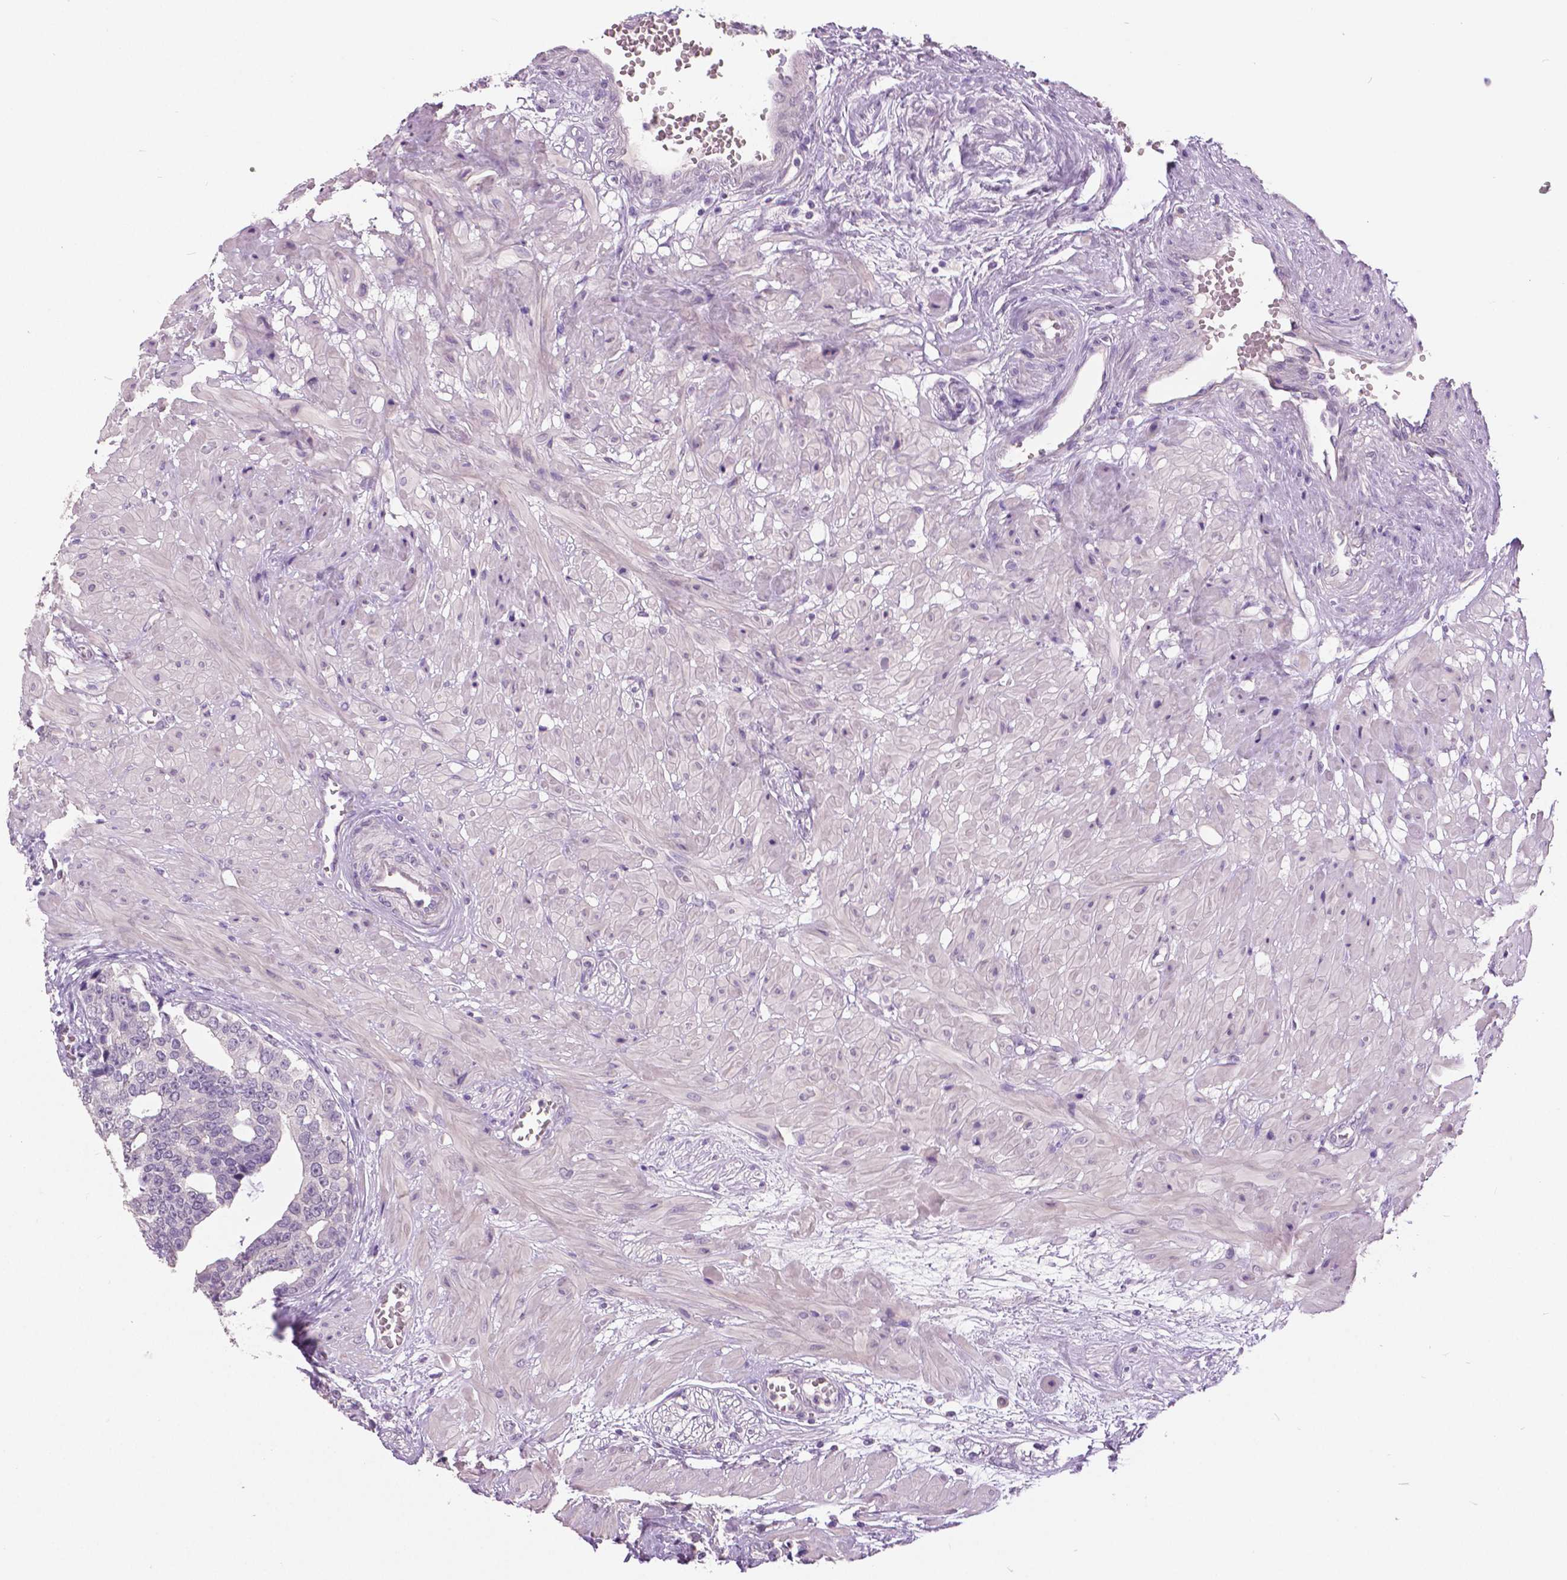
{"staining": {"intensity": "negative", "quantity": "none", "location": "none"}, "tissue": "prostate cancer", "cell_type": "Tumor cells", "image_type": "cancer", "snomed": [{"axis": "morphology", "description": "Adenocarcinoma, High grade"}, {"axis": "topography", "description": "Prostate"}], "caption": "This is an immunohistochemistry (IHC) histopathology image of human prostate cancer. There is no expression in tumor cells.", "gene": "GRIN2A", "patient": {"sex": "male", "age": 71}}